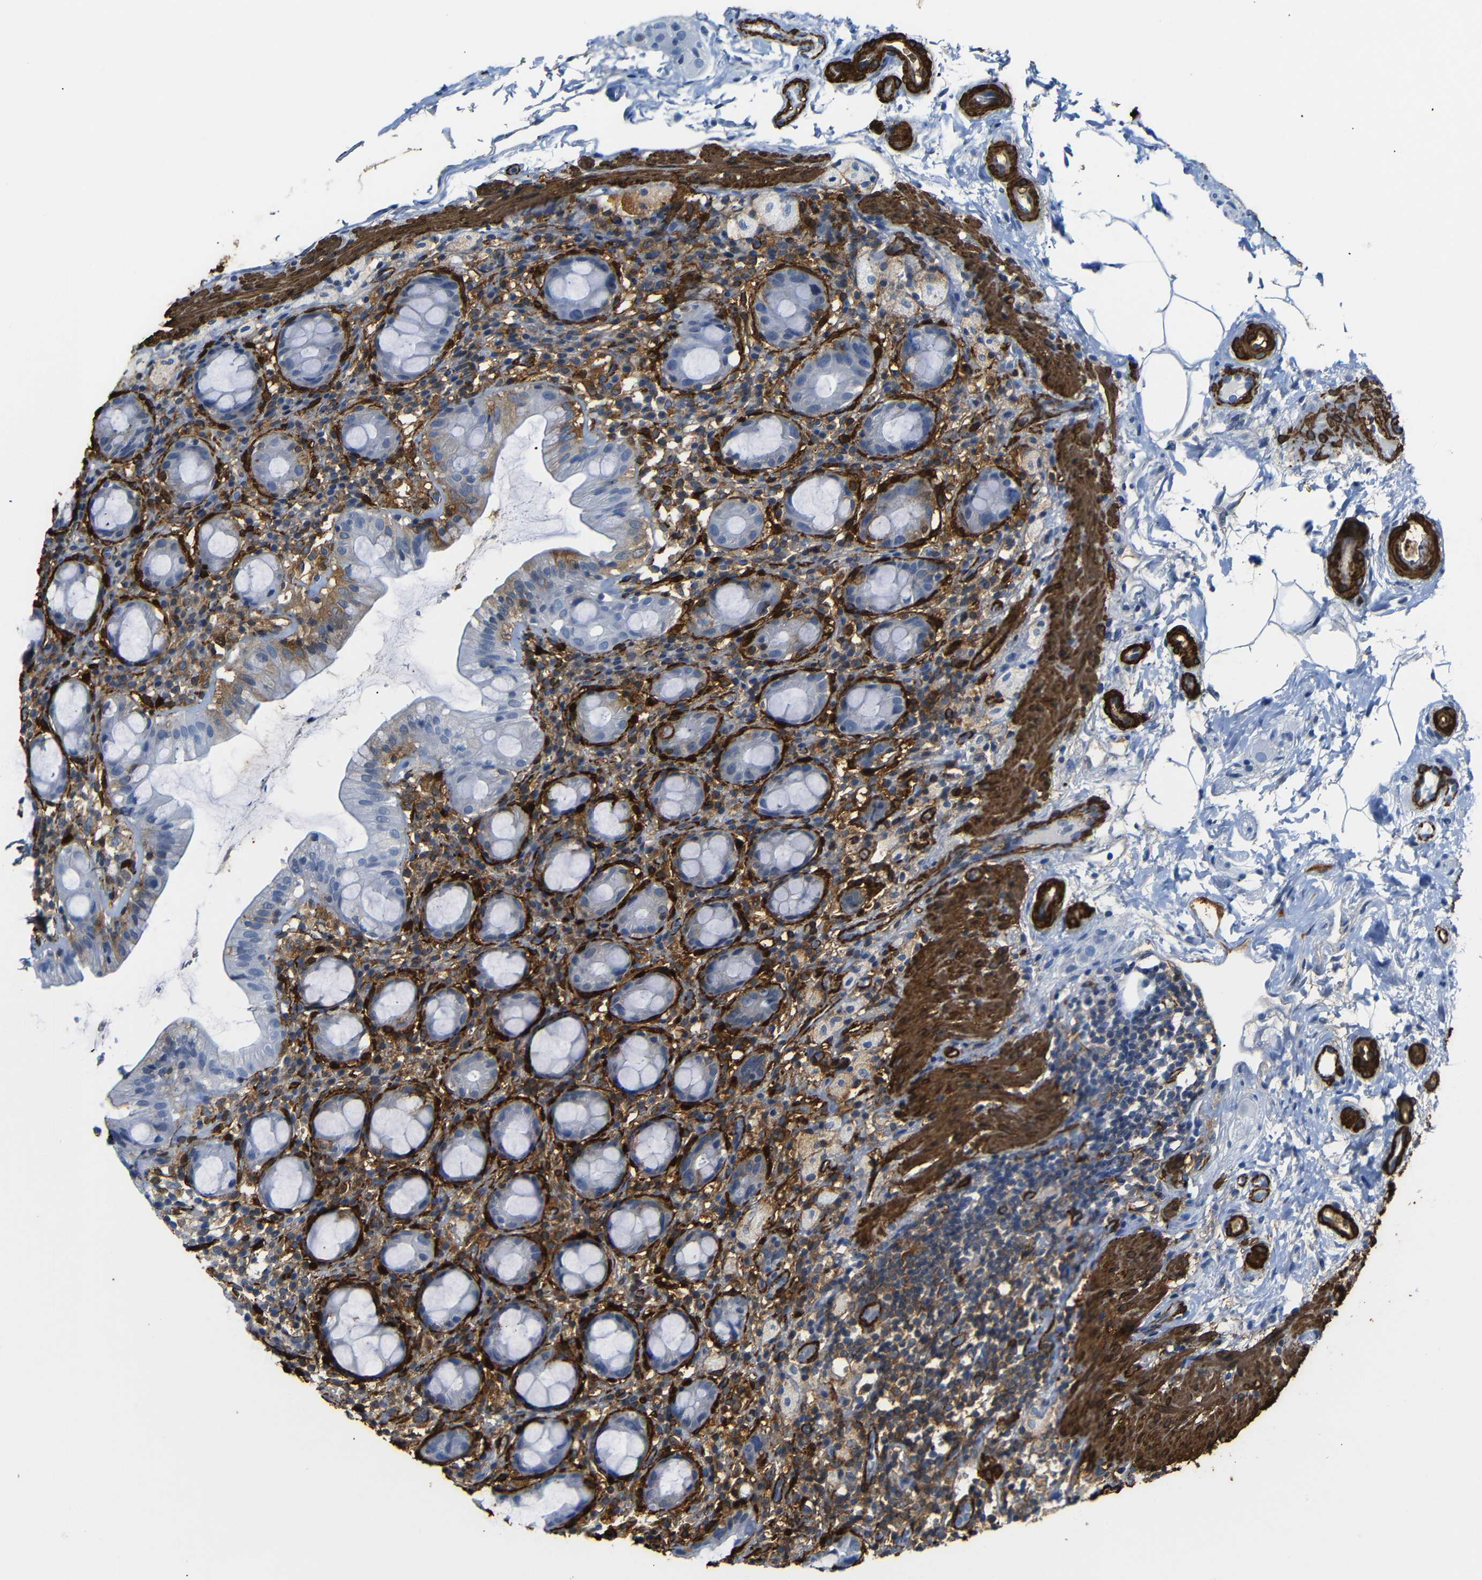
{"staining": {"intensity": "negative", "quantity": "none", "location": "none"}, "tissue": "rectum", "cell_type": "Glandular cells", "image_type": "normal", "snomed": [{"axis": "morphology", "description": "Normal tissue, NOS"}, {"axis": "topography", "description": "Rectum"}], "caption": "This histopathology image is of unremarkable rectum stained with immunohistochemistry to label a protein in brown with the nuclei are counter-stained blue. There is no expression in glandular cells. (DAB (3,3'-diaminobenzidine) immunohistochemistry (IHC) with hematoxylin counter stain).", "gene": "ACTA2", "patient": {"sex": "male", "age": 44}}